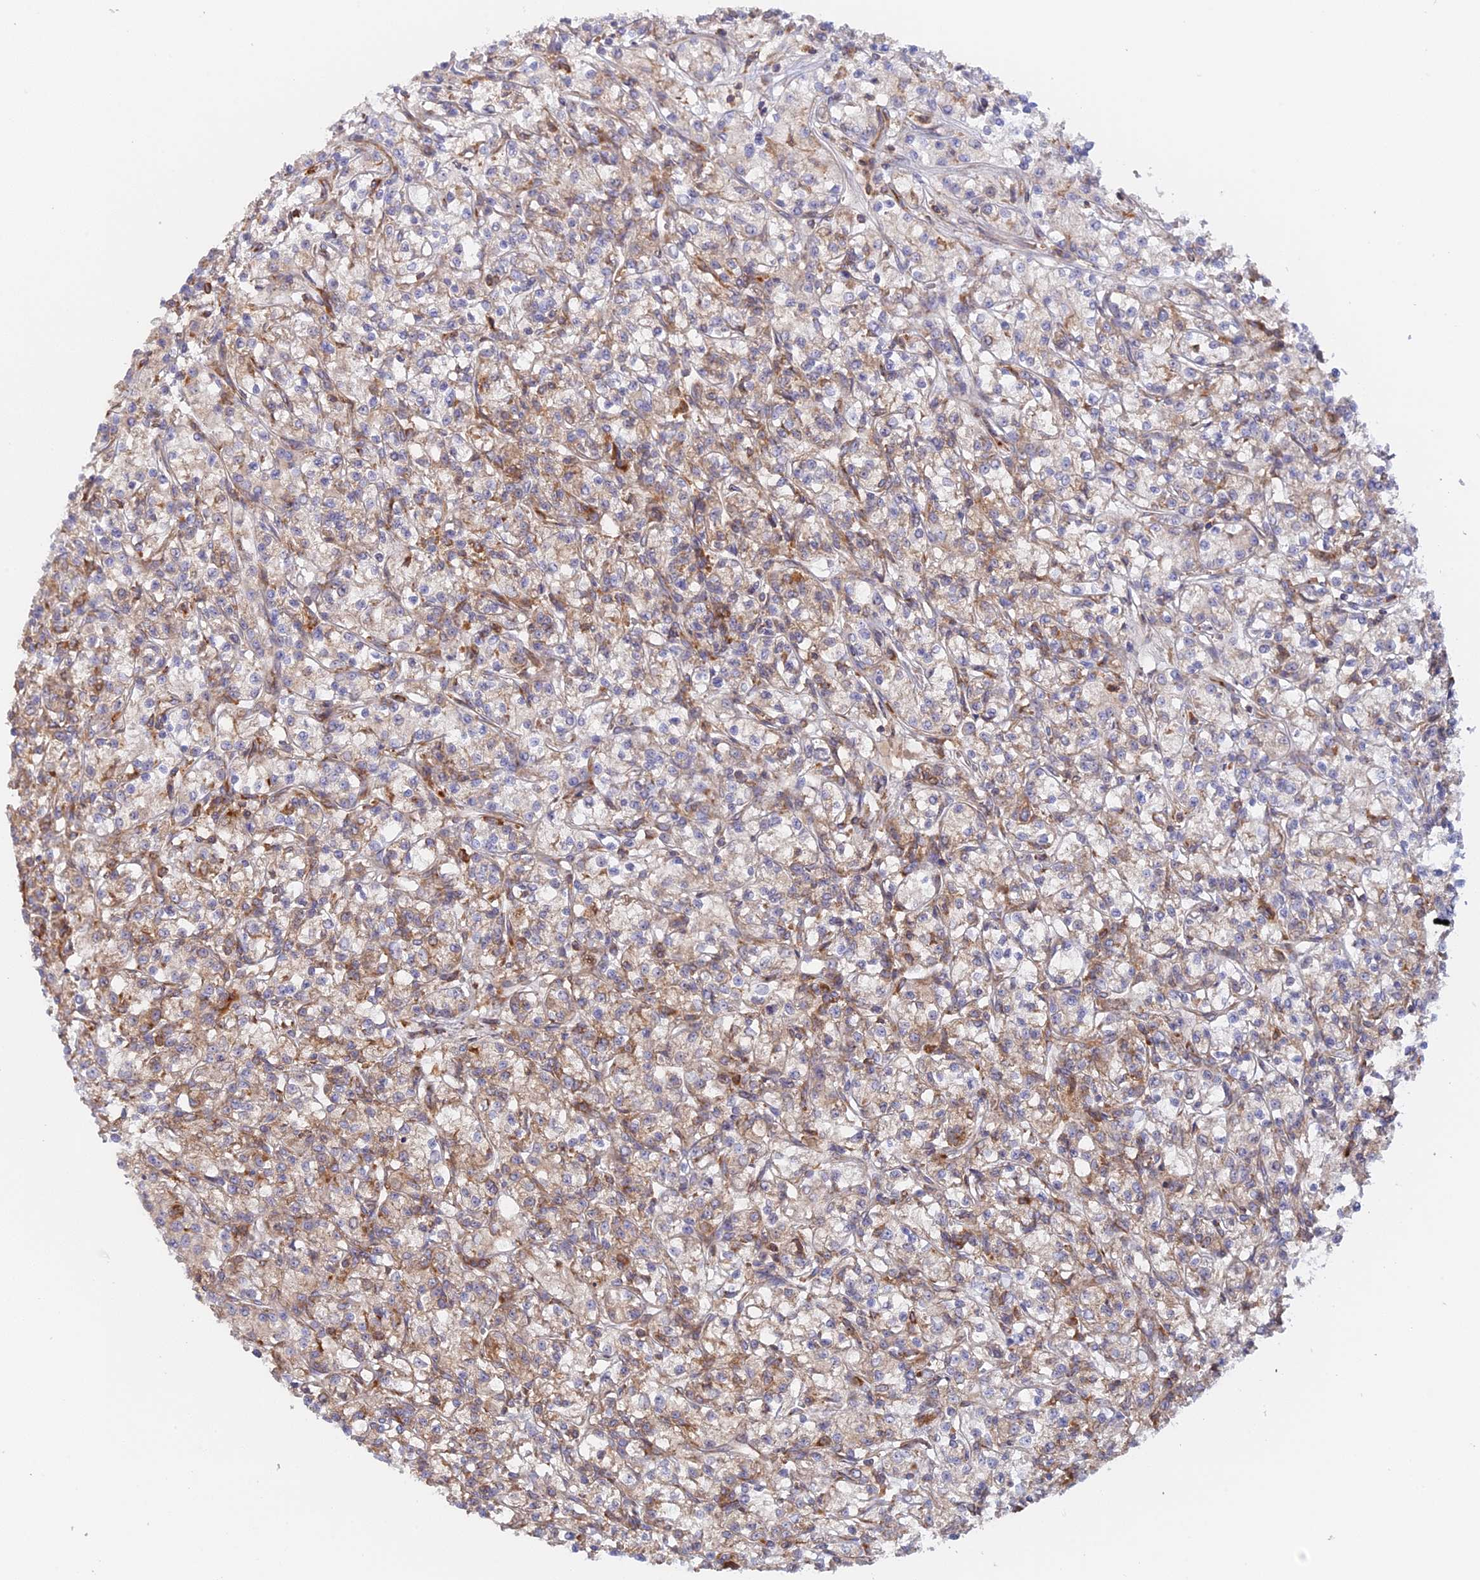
{"staining": {"intensity": "weak", "quantity": "25%-75%", "location": "cytoplasmic/membranous"}, "tissue": "renal cancer", "cell_type": "Tumor cells", "image_type": "cancer", "snomed": [{"axis": "morphology", "description": "Adenocarcinoma, NOS"}, {"axis": "topography", "description": "Kidney"}], "caption": "About 25%-75% of tumor cells in human renal cancer (adenocarcinoma) show weak cytoplasmic/membranous protein positivity as visualized by brown immunohistochemical staining.", "gene": "GMIP", "patient": {"sex": "female", "age": 59}}